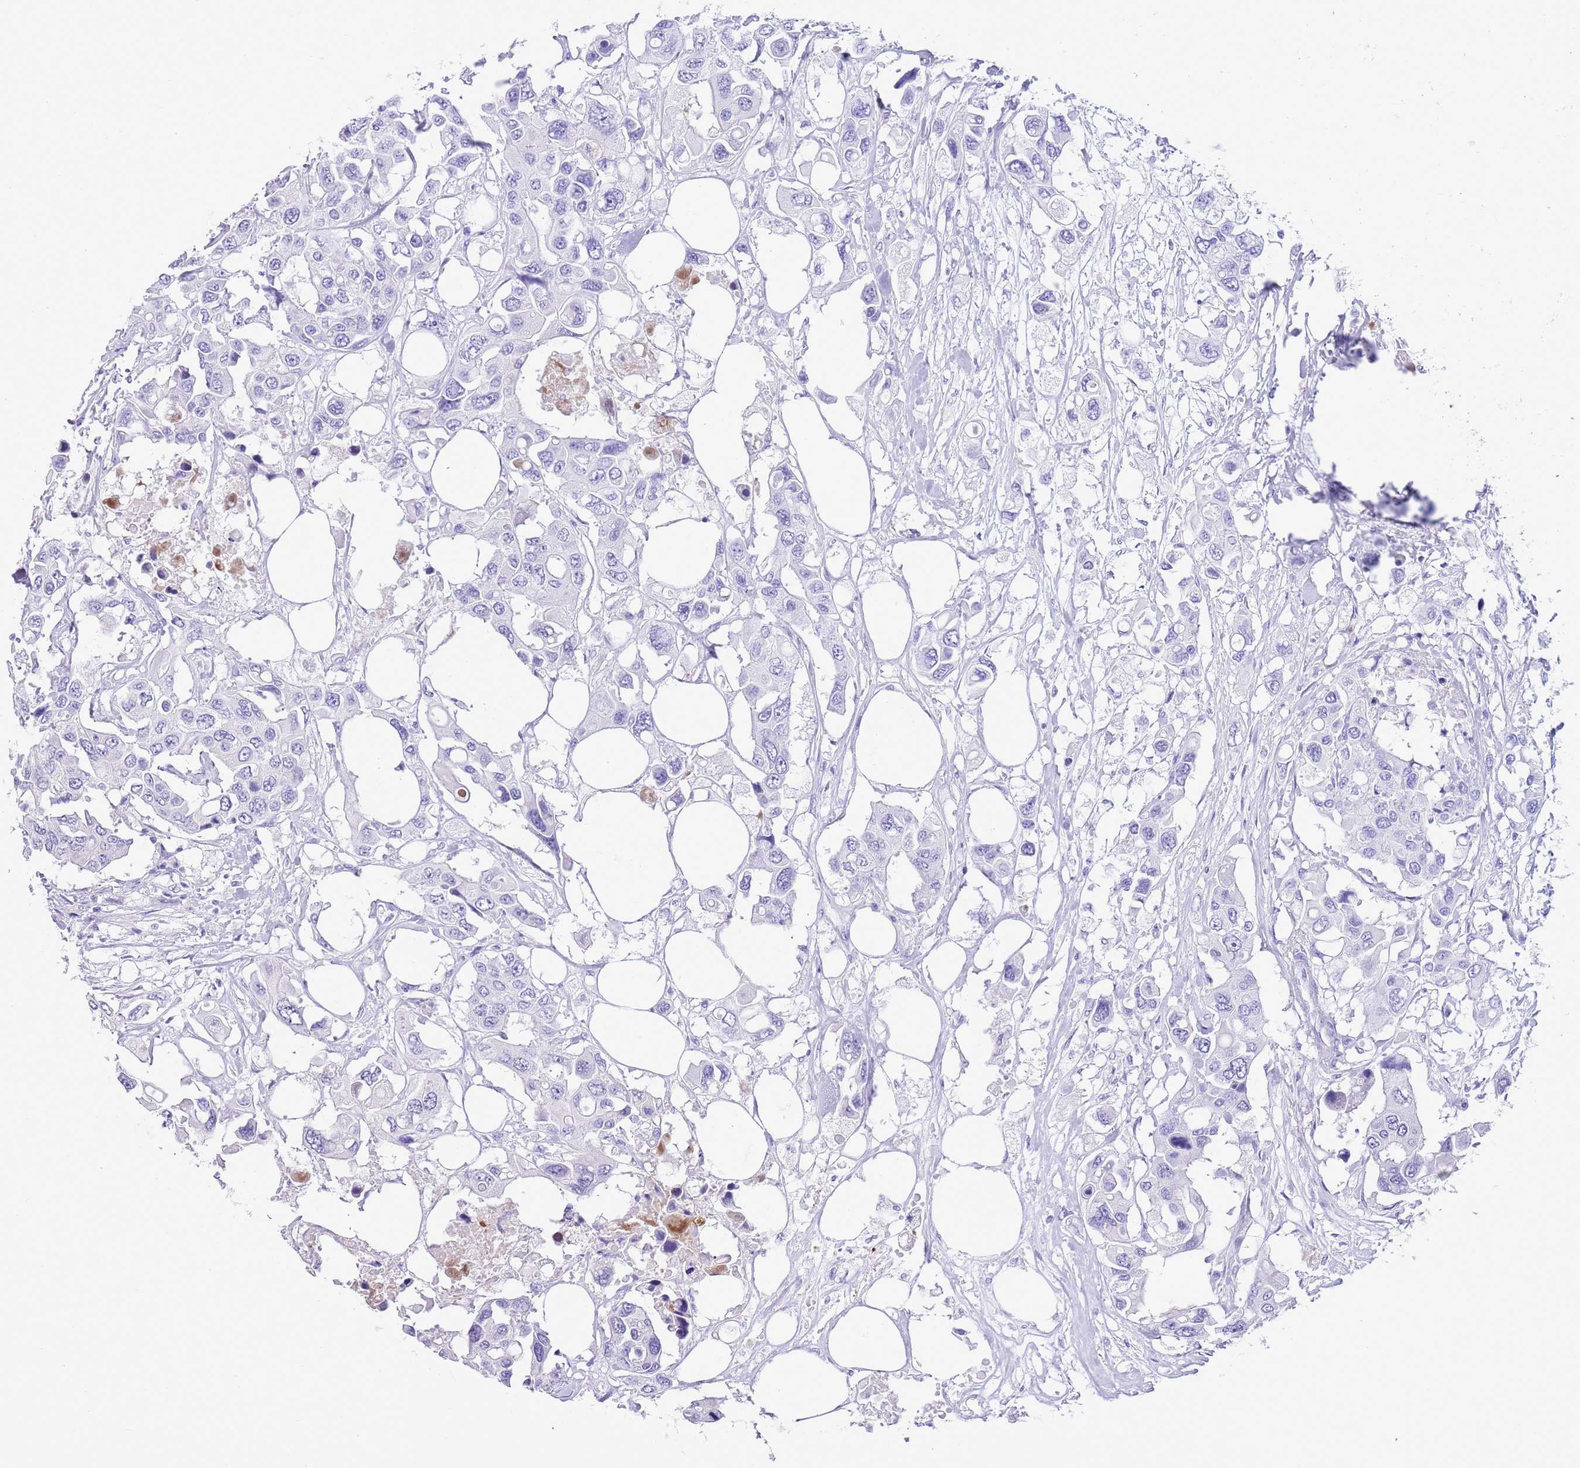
{"staining": {"intensity": "negative", "quantity": "none", "location": "none"}, "tissue": "colorectal cancer", "cell_type": "Tumor cells", "image_type": "cancer", "snomed": [{"axis": "morphology", "description": "Adenocarcinoma, NOS"}, {"axis": "topography", "description": "Colon"}], "caption": "Histopathology image shows no significant protein staining in tumor cells of colorectal adenocarcinoma. (DAB (3,3'-diaminobenzidine) immunohistochemistry with hematoxylin counter stain).", "gene": "CLEC2A", "patient": {"sex": "male", "age": 77}}